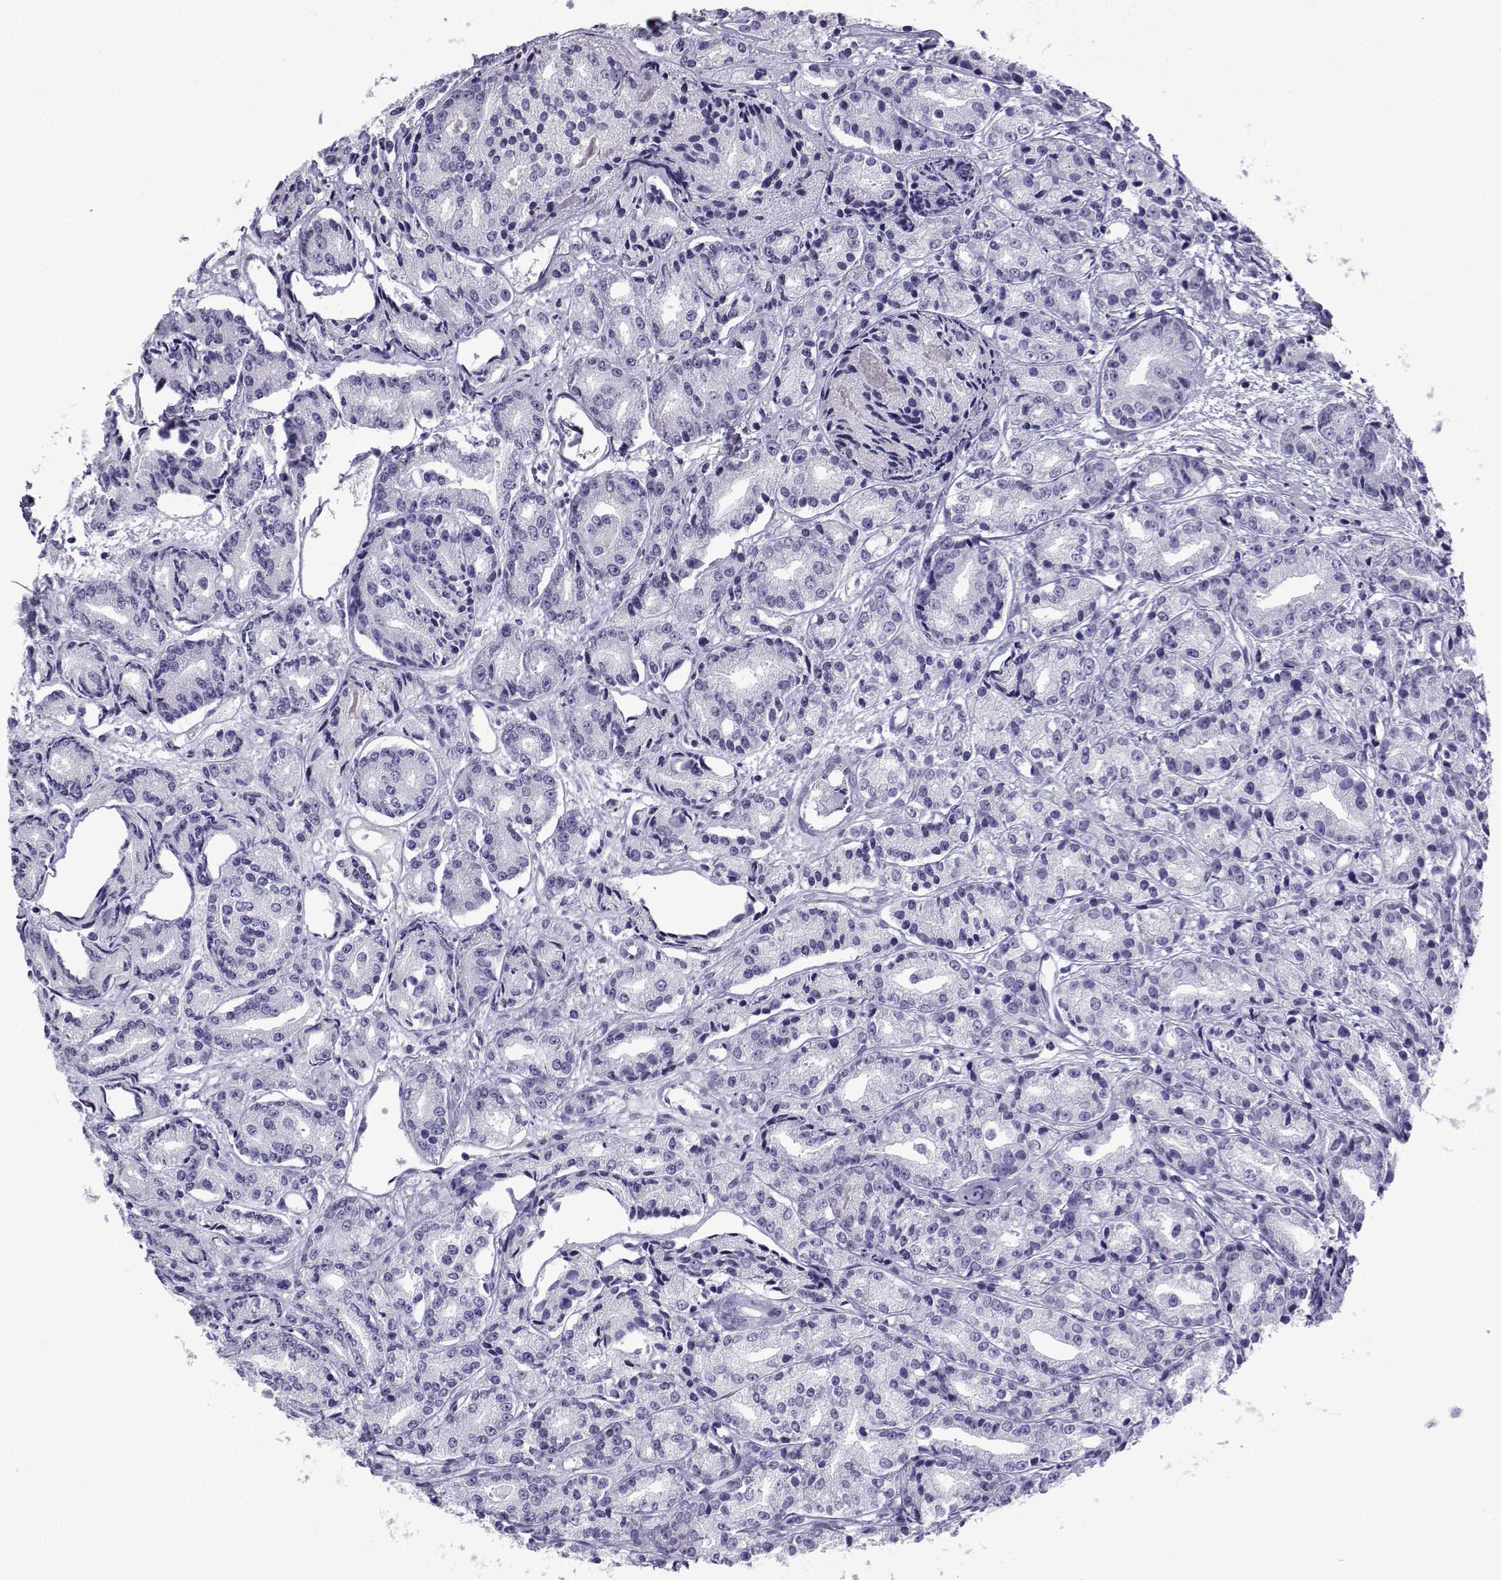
{"staining": {"intensity": "negative", "quantity": "none", "location": "none"}, "tissue": "prostate cancer", "cell_type": "Tumor cells", "image_type": "cancer", "snomed": [{"axis": "morphology", "description": "Adenocarcinoma, Medium grade"}, {"axis": "topography", "description": "Prostate"}], "caption": "Tumor cells are negative for brown protein staining in adenocarcinoma (medium-grade) (prostate).", "gene": "TRIM46", "patient": {"sex": "male", "age": 74}}